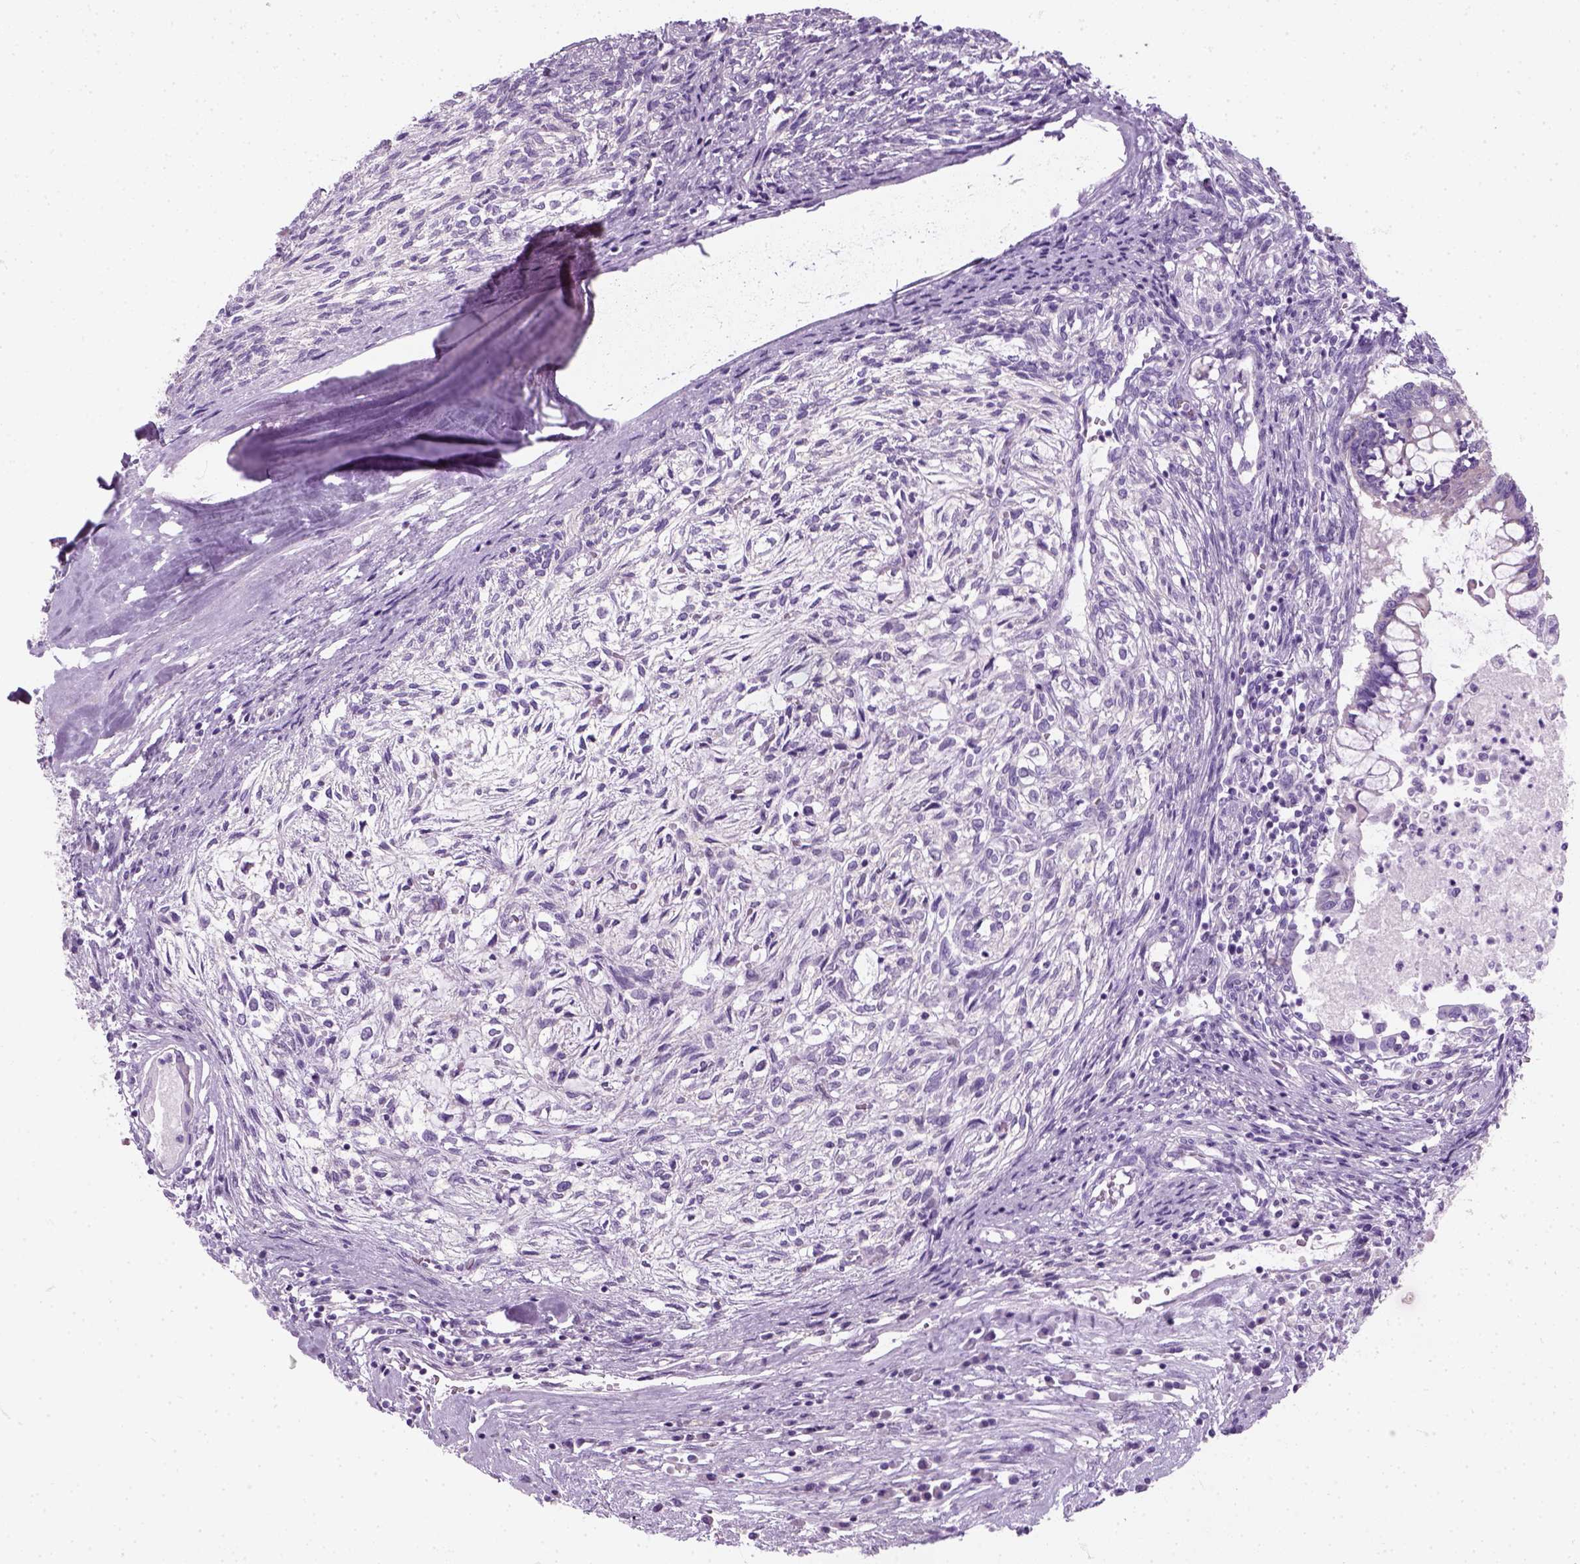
{"staining": {"intensity": "negative", "quantity": "none", "location": "none"}, "tissue": "testis cancer", "cell_type": "Tumor cells", "image_type": "cancer", "snomed": [{"axis": "morphology", "description": "Carcinoma, Embryonal, NOS"}, {"axis": "topography", "description": "Testis"}], "caption": "DAB immunohistochemical staining of testis cancer demonstrates no significant staining in tumor cells.", "gene": "SLC12A5", "patient": {"sex": "male", "age": 37}}